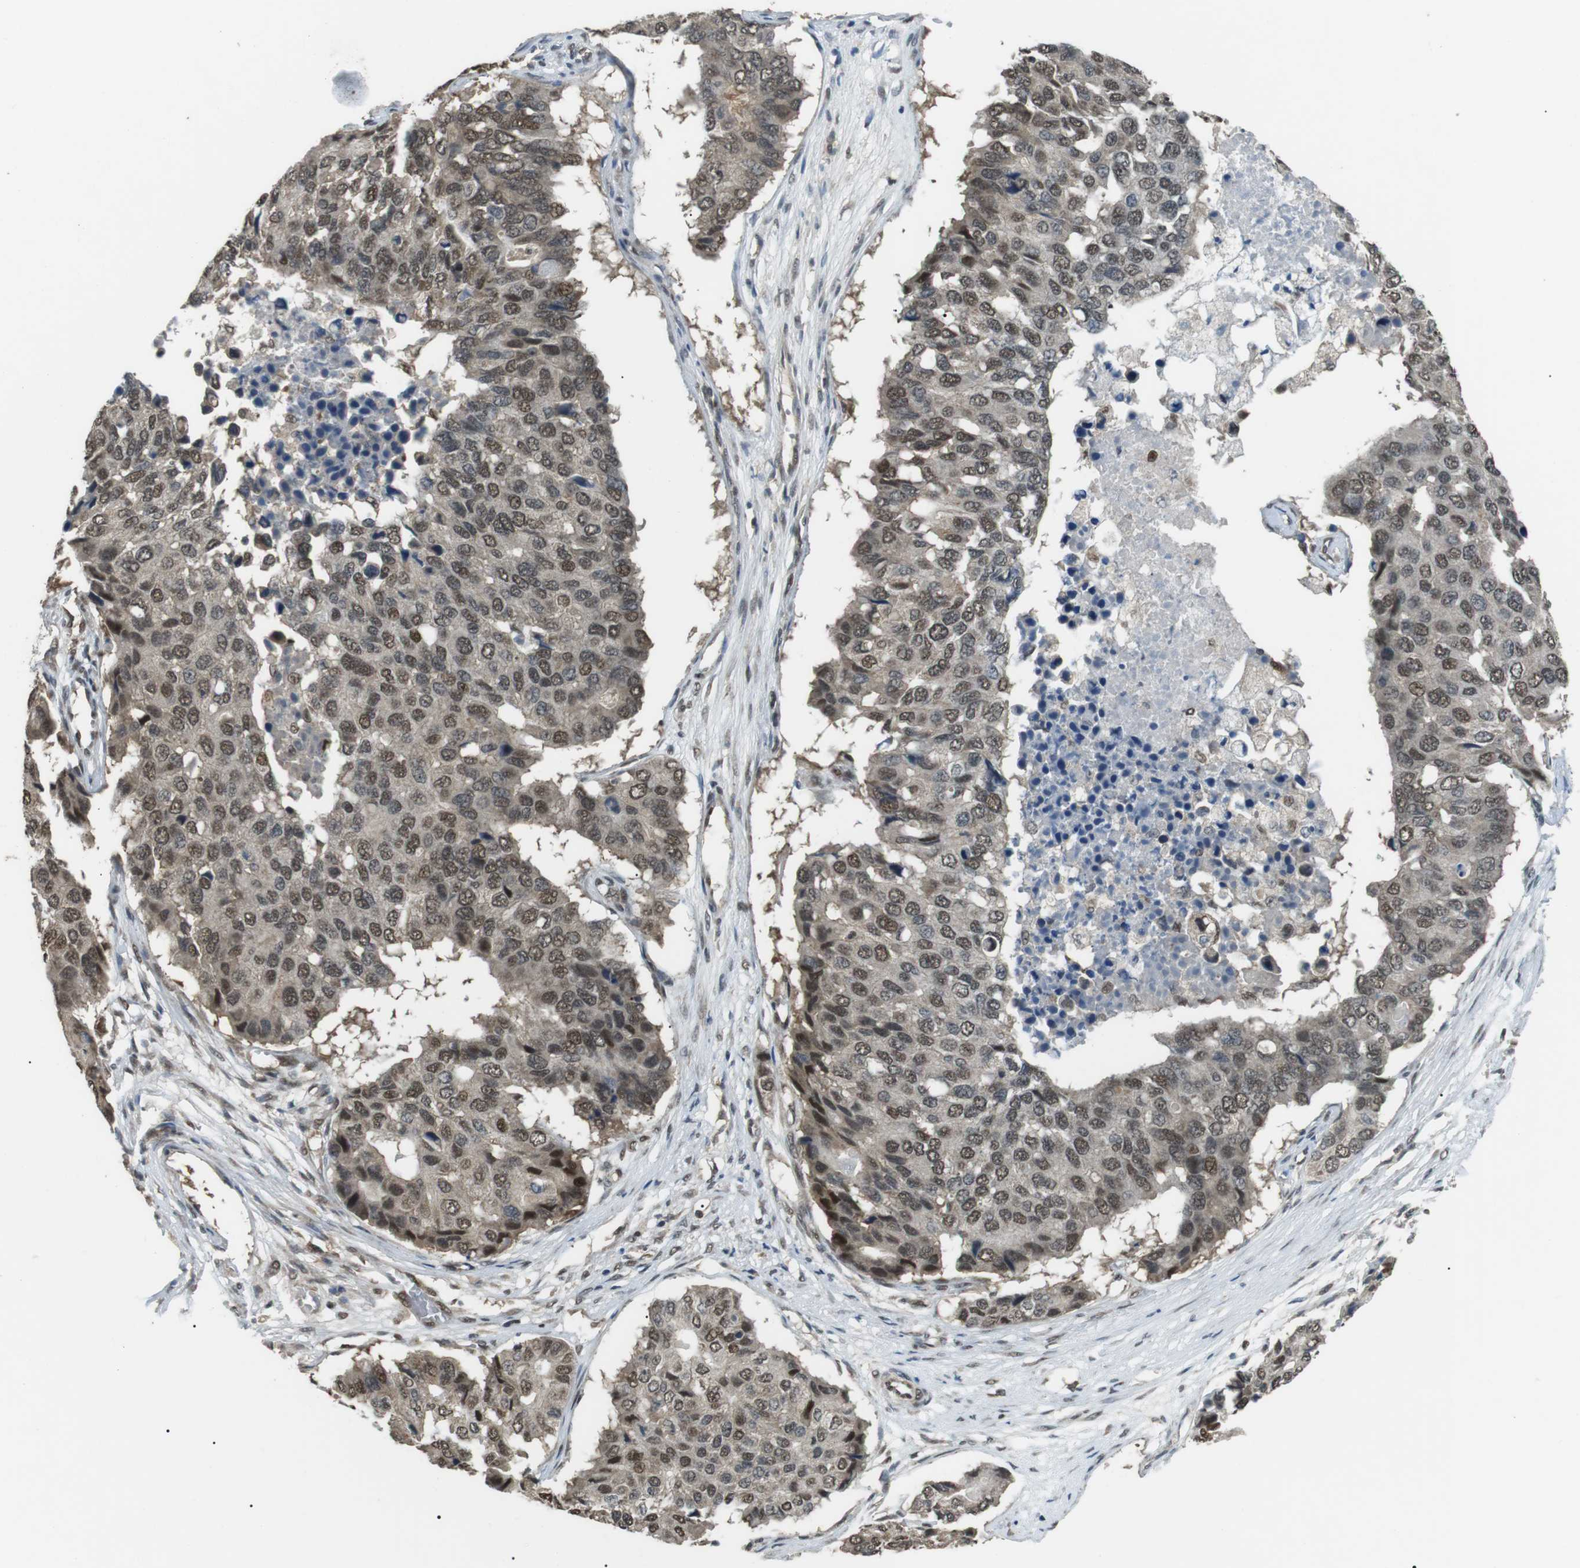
{"staining": {"intensity": "moderate", "quantity": ">75%", "location": "nuclear"}, "tissue": "pancreatic cancer", "cell_type": "Tumor cells", "image_type": "cancer", "snomed": [{"axis": "morphology", "description": "Adenocarcinoma, NOS"}, {"axis": "topography", "description": "Pancreas"}], "caption": "Protein staining of pancreatic adenocarcinoma tissue reveals moderate nuclear staining in about >75% of tumor cells.", "gene": "ORAI3", "patient": {"sex": "male", "age": 50}}